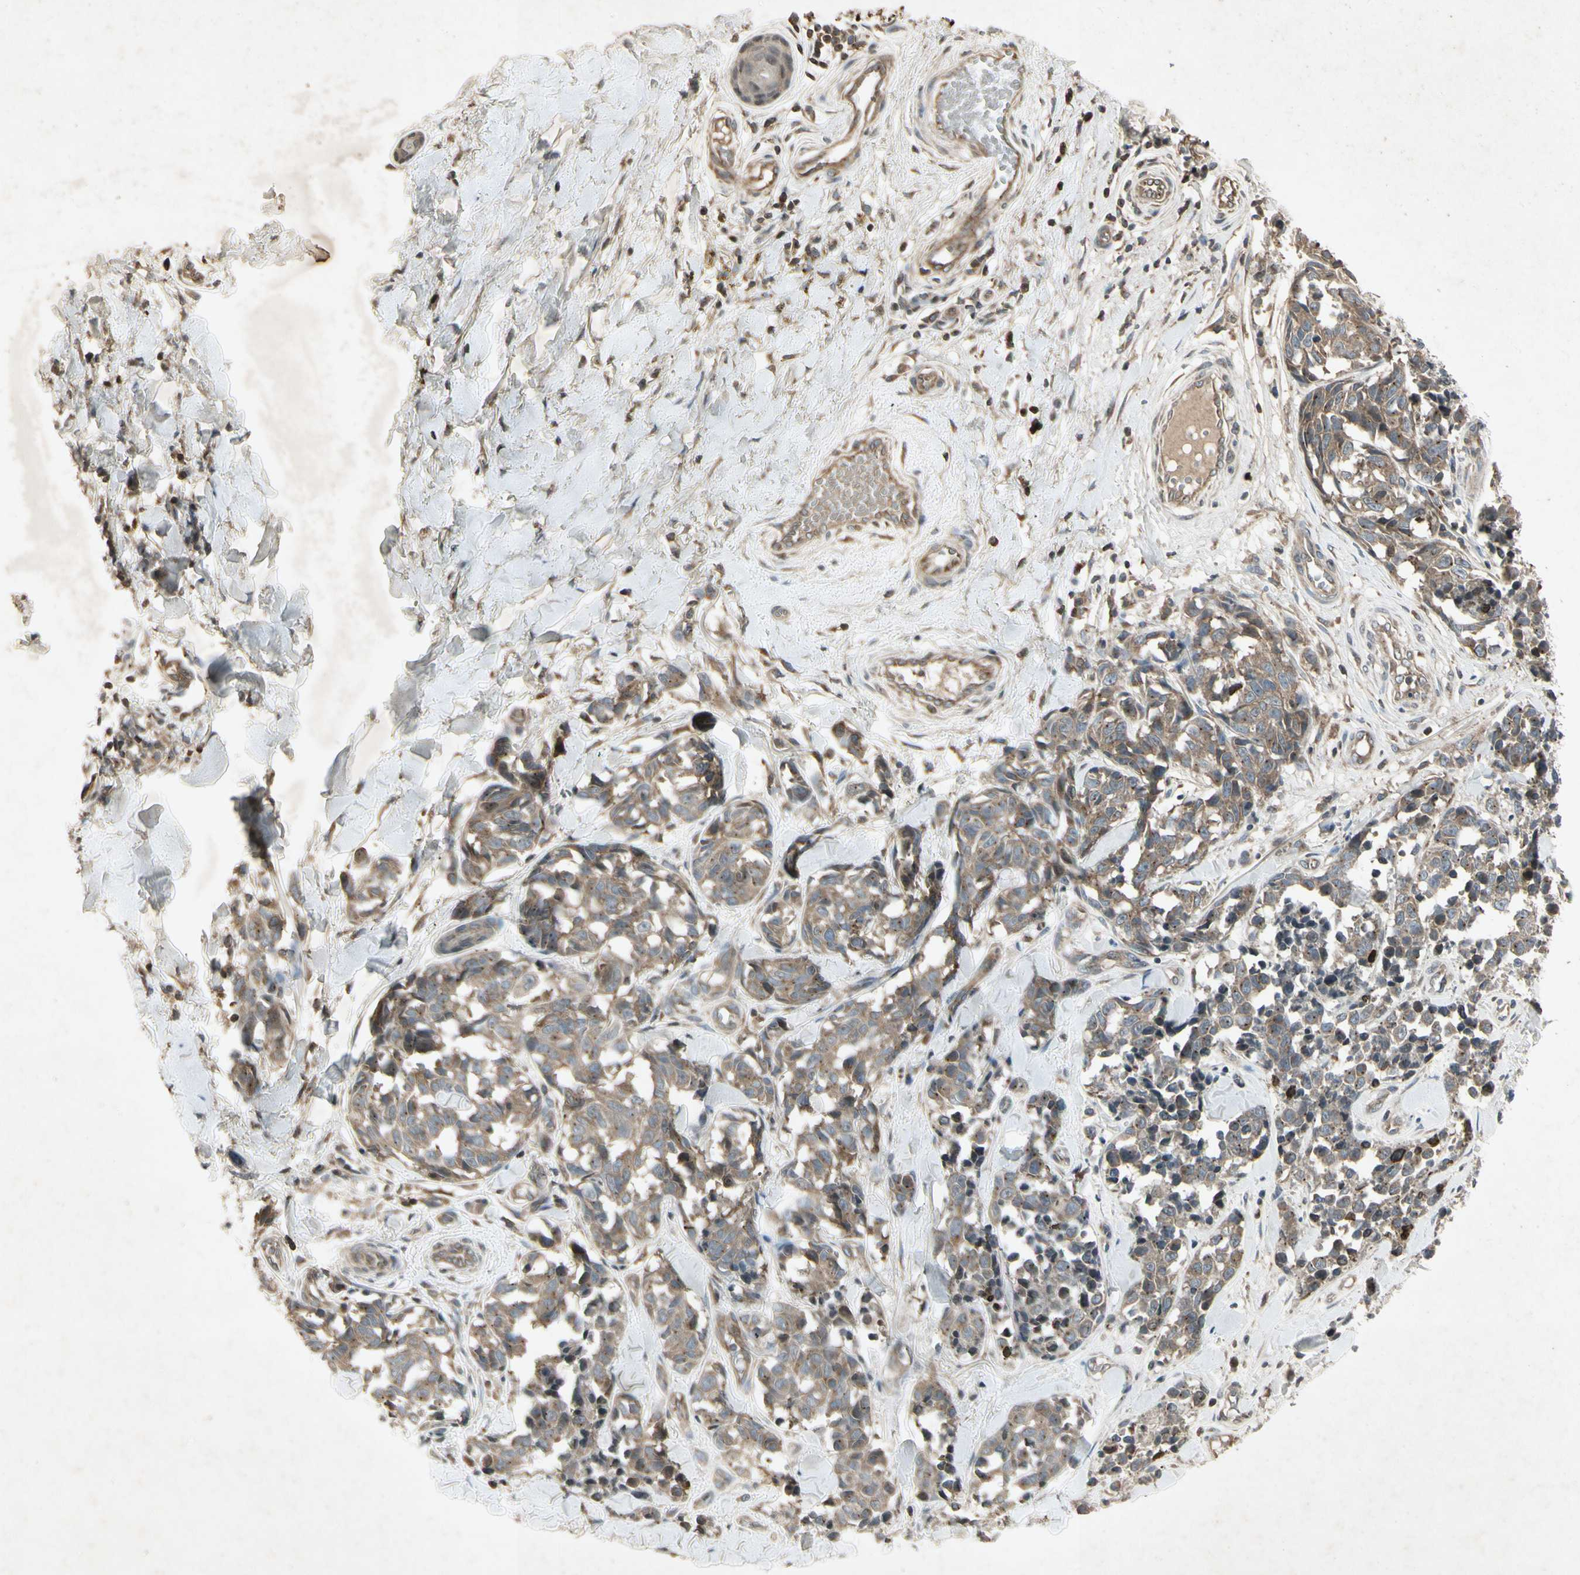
{"staining": {"intensity": "weak", "quantity": ">75%", "location": "cytoplasmic/membranous"}, "tissue": "melanoma", "cell_type": "Tumor cells", "image_type": "cancer", "snomed": [{"axis": "morphology", "description": "Malignant melanoma, NOS"}, {"axis": "topography", "description": "Skin"}], "caption": "This is a histology image of IHC staining of melanoma, which shows weak expression in the cytoplasmic/membranous of tumor cells.", "gene": "TEK", "patient": {"sex": "female", "age": 64}}